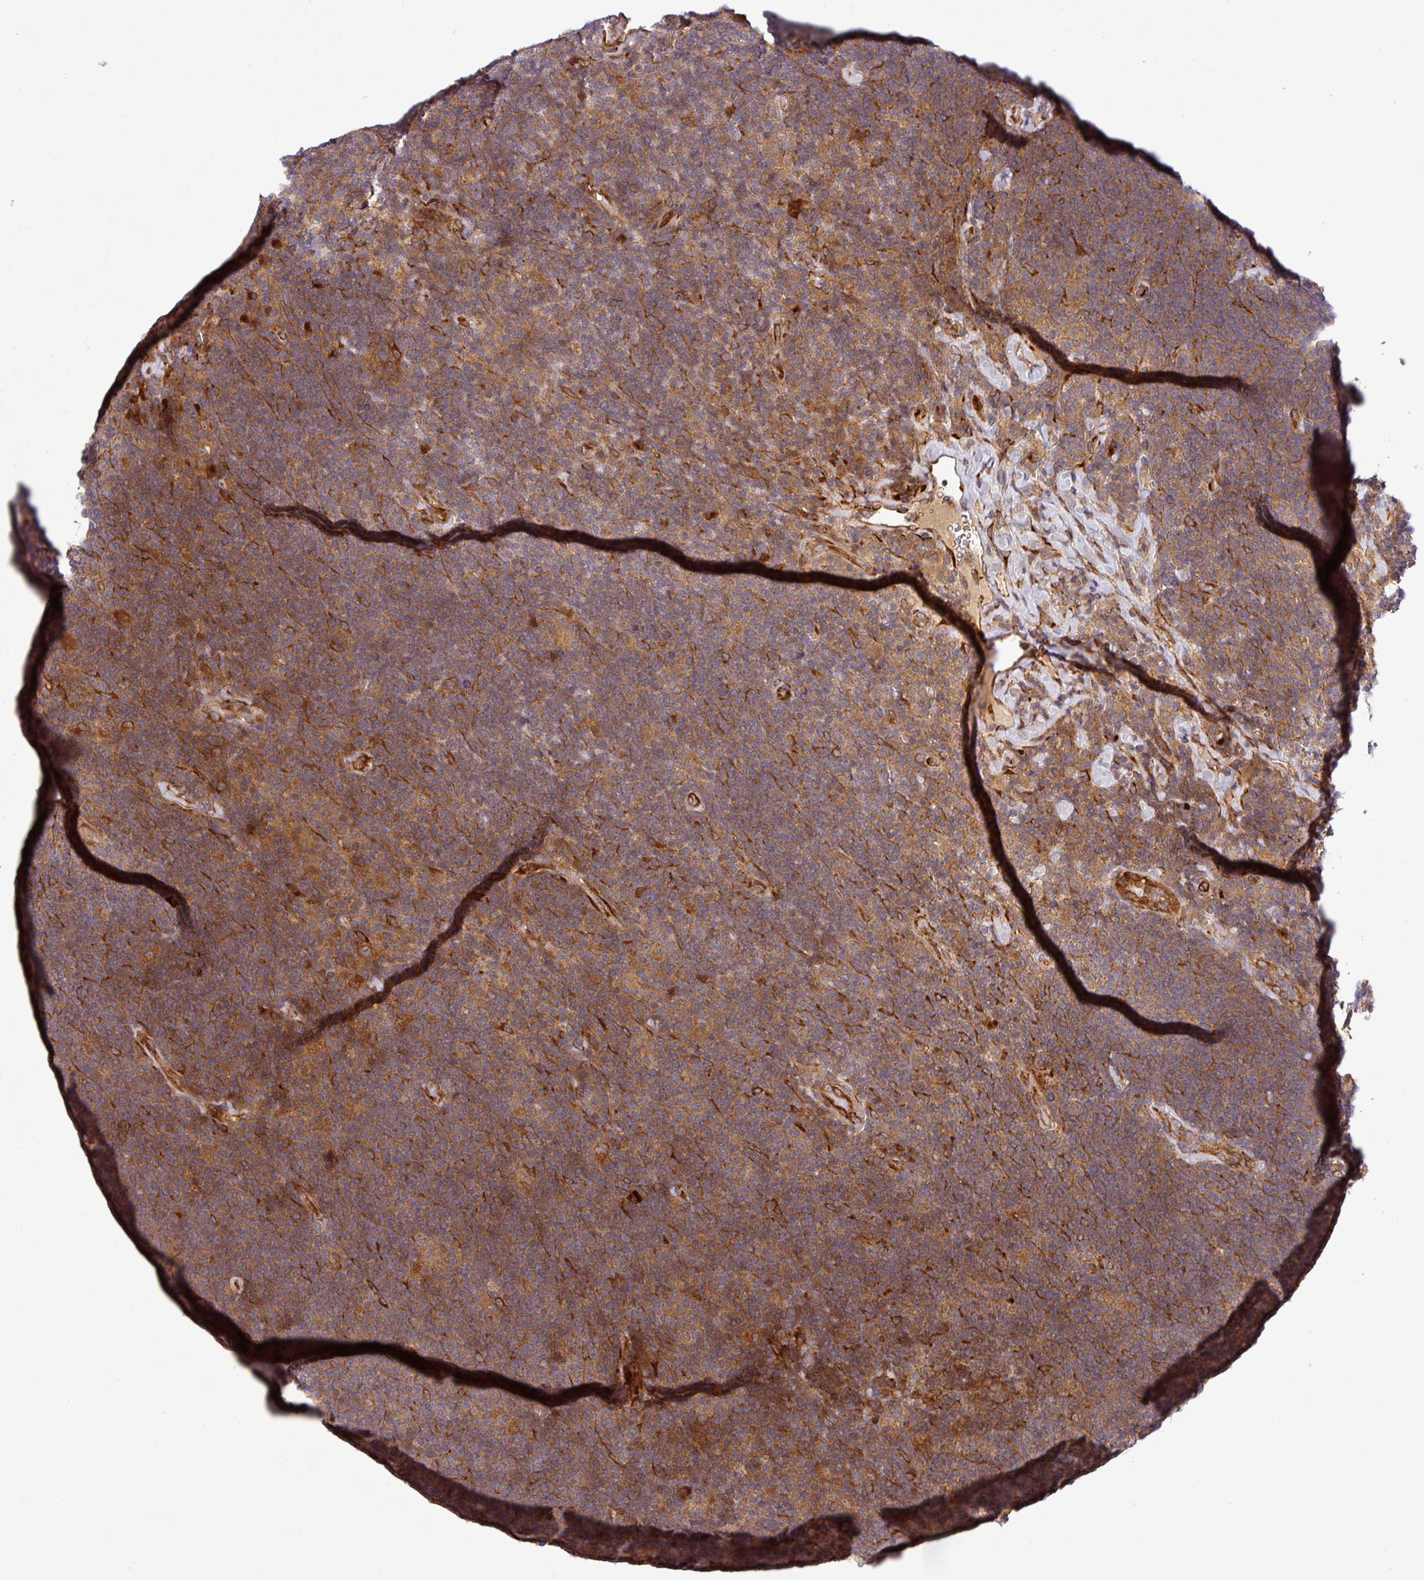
{"staining": {"intensity": "moderate", "quantity": ">75%", "location": "cytoplasmic/membranous"}, "tissue": "lymphoma", "cell_type": "Tumor cells", "image_type": "cancer", "snomed": [{"axis": "morphology", "description": "Hodgkin's disease, NOS"}, {"axis": "topography", "description": "Lymph node"}], "caption": "Immunohistochemical staining of human lymphoma shows medium levels of moderate cytoplasmic/membranous staining in about >75% of tumor cells. The staining was performed using DAB (3,3'-diaminobenzidine), with brown indicating positive protein expression. Nuclei are stained blue with hematoxylin.", "gene": "ART1", "patient": {"sex": "female", "age": 57}}